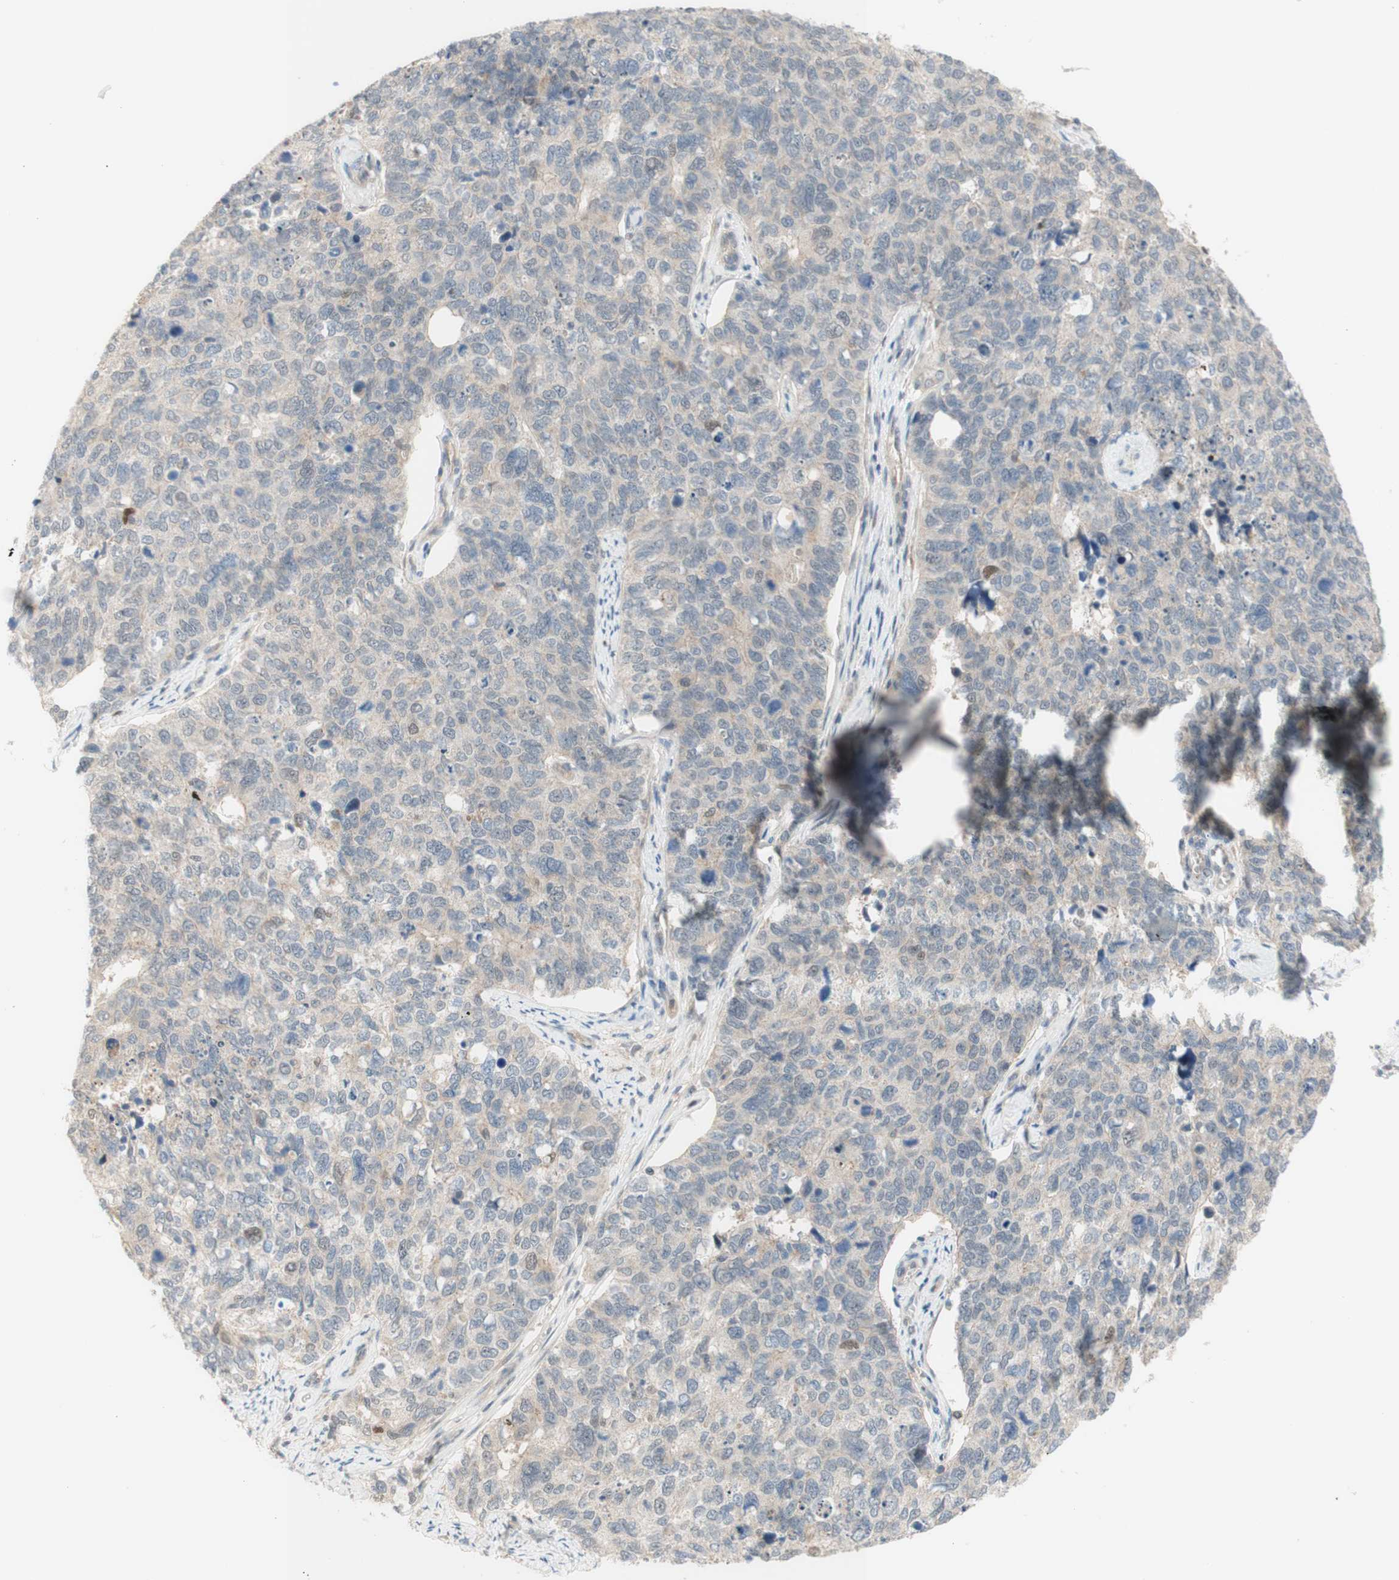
{"staining": {"intensity": "weak", "quantity": "<25%", "location": "cytoplasmic/membranous"}, "tissue": "cervical cancer", "cell_type": "Tumor cells", "image_type": "cancer", "snomed": [{"axis": "morphology", "description": "Squamous cell carcinoma, NOS"}, {"axis": "topography", "description": "Cervix"}], "caption": "The histopathology image shows no significant staining in tumor cells of squamous cell carcinoma (cervical).", "gene": "RFNG", "patient": {"sex": "female", "age": 63}}